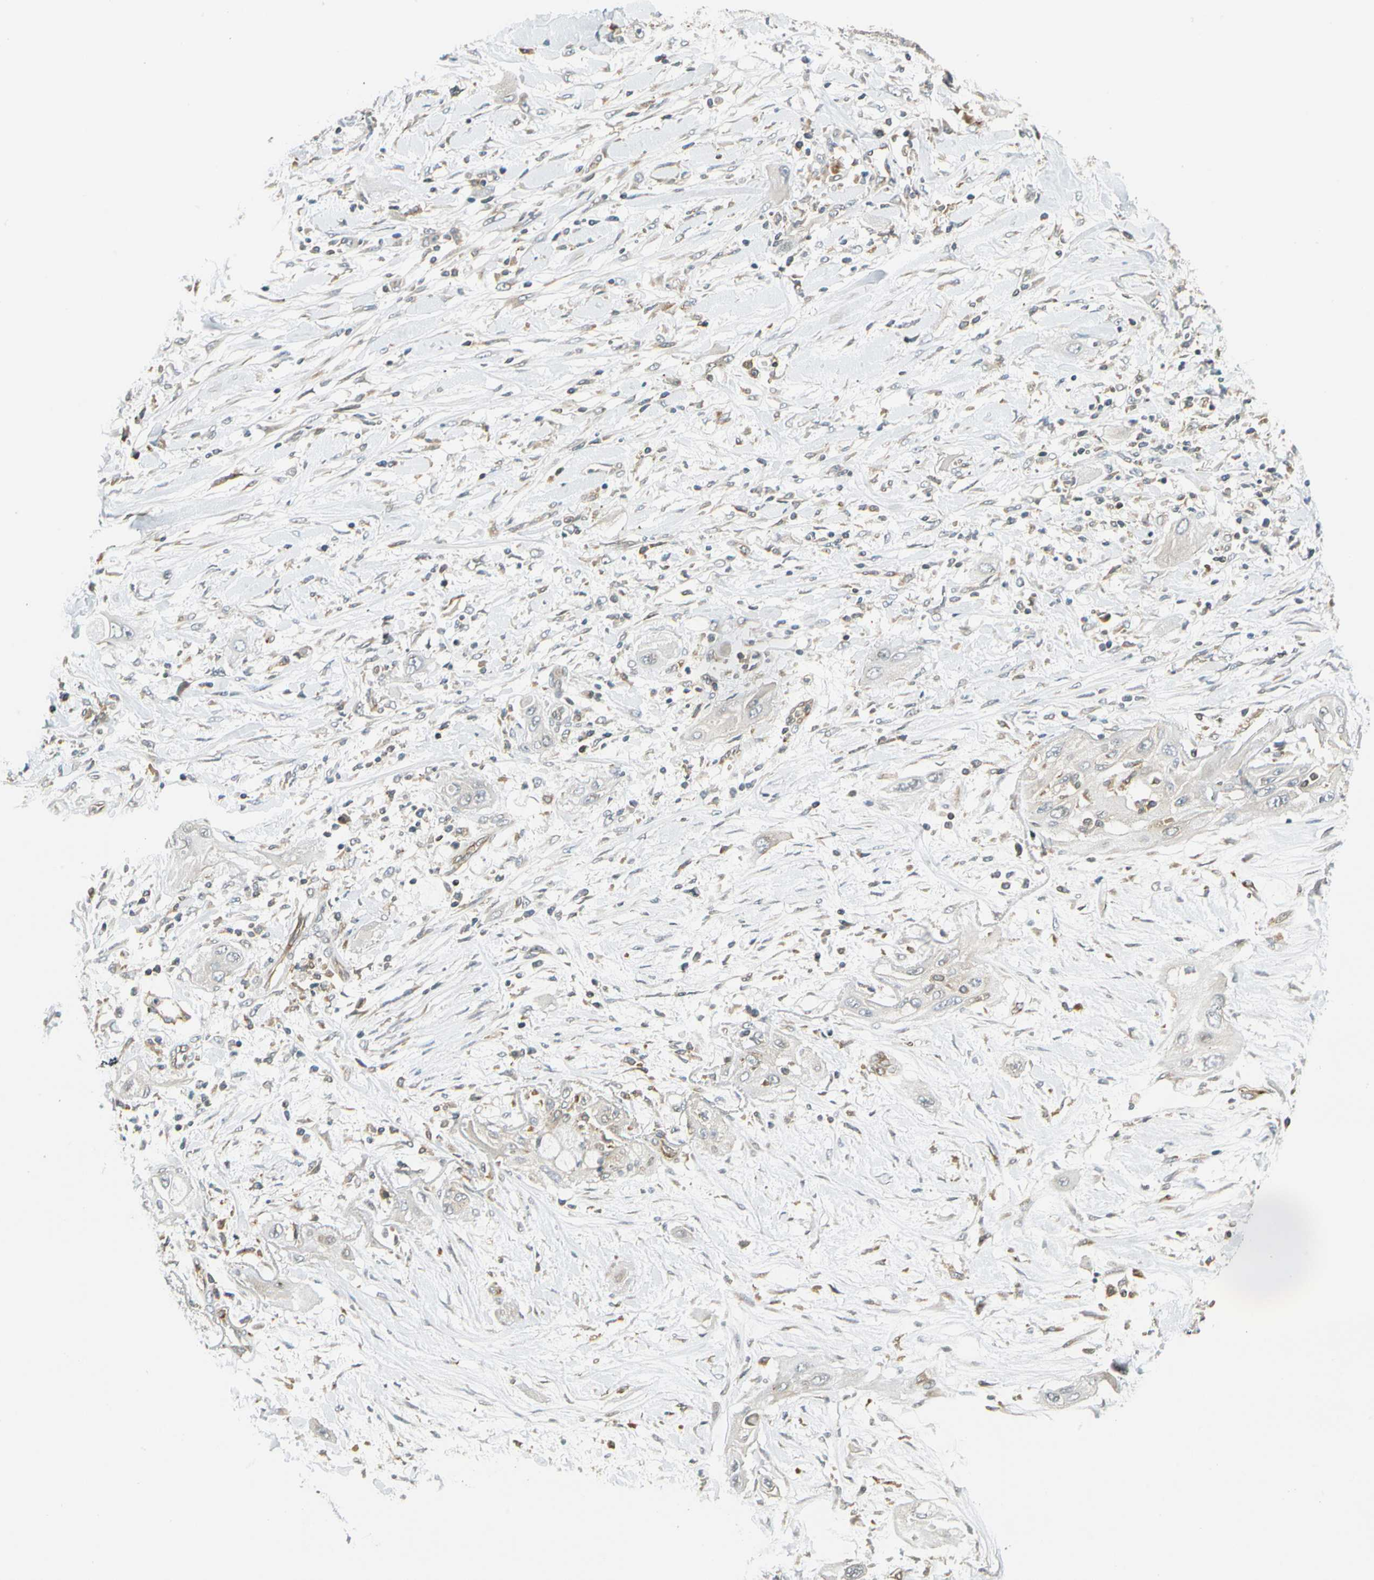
{"staining": {"intensity": "negative", "quantity": "none", "location": "none"}, "tissue": "lung cancer", "cell_type": "Tumor cells", "image_type": "cancer", "snomed": [{"axis": "morphology", "description": "Squamous cell carcinoma, NOS"}, {"axis": "topography", "description": "Lung"}], "caption": "A micrograph of human squamous cell carcinoma (lung) is negative for staining in tumor cells.", "gene": "TRIO", "patient": {"sex": "female", "age": 47}}